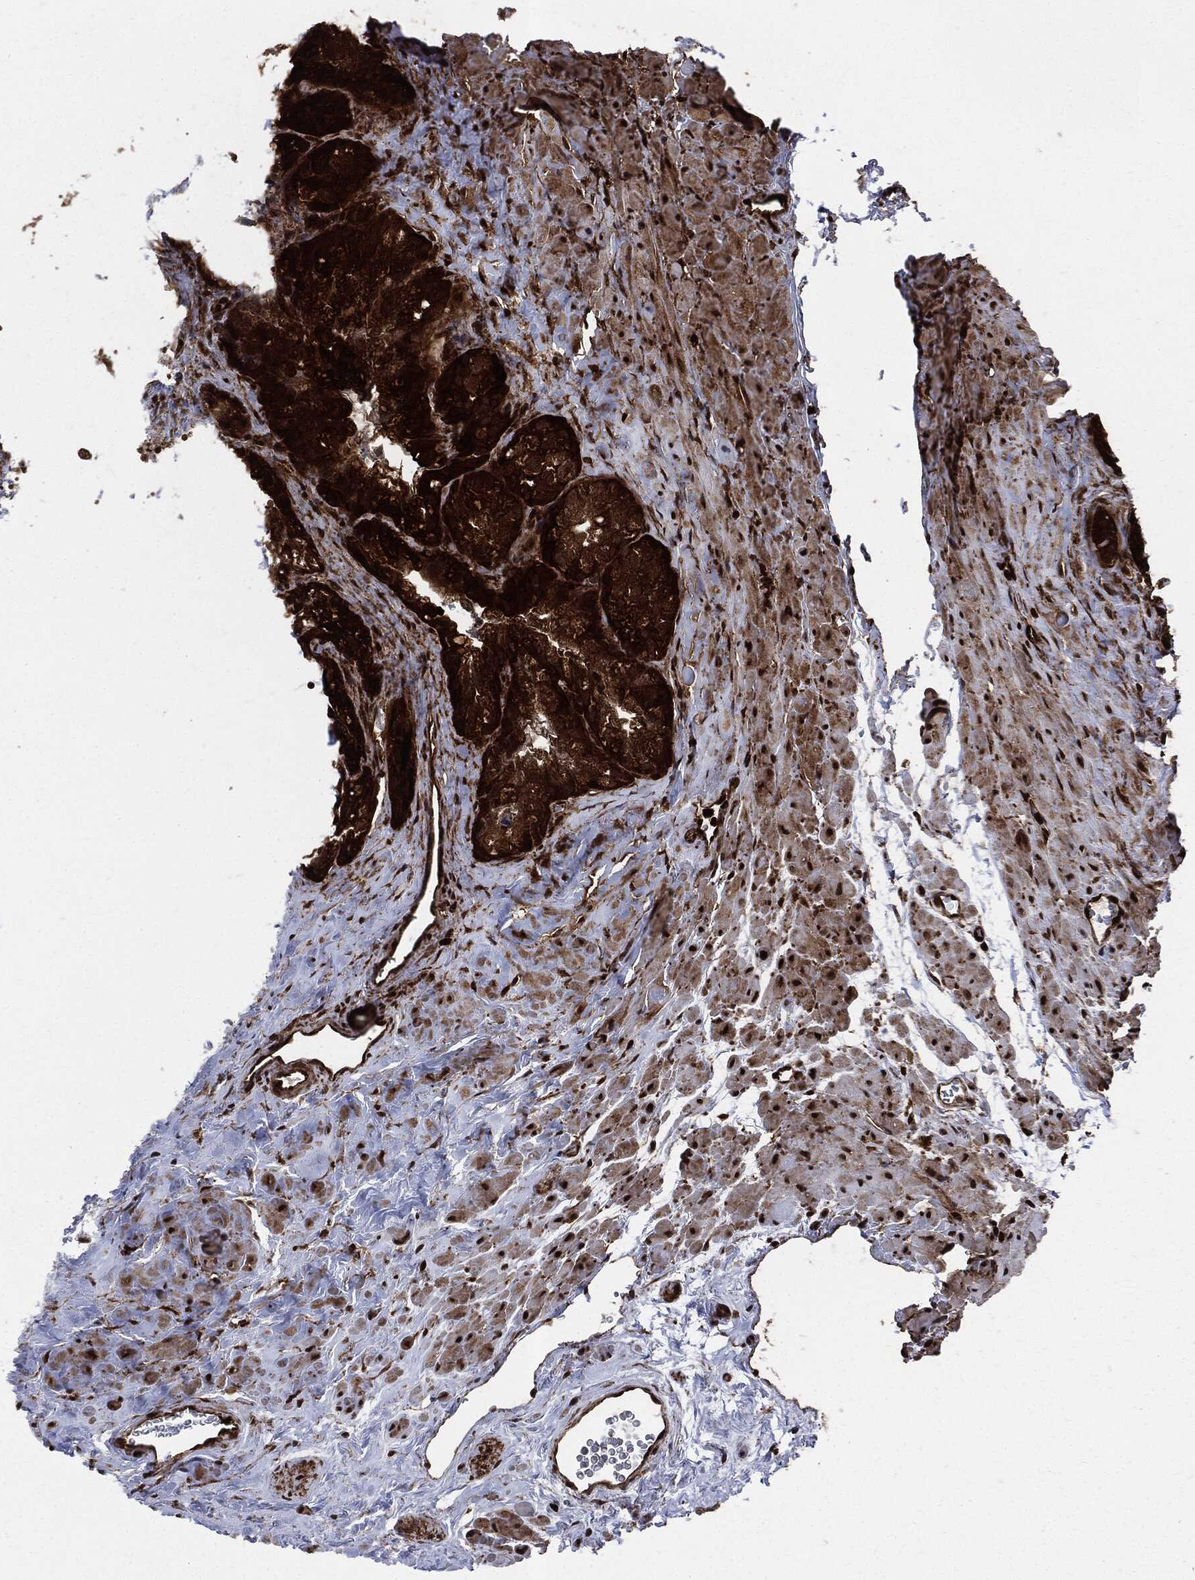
{"staining": {"intensity": "strong", "quantity": ">75%", "location": "cytoplasmic/membranous"}, "tissue": "seminal vesicle", "cell_type": "Glandular cells", "image_type": "normal", "snomed": [{"axis": "morphology", "description": "Normal tissue, NOS"}, {"axis": "topography", "description": "Seminal veicle"}], "caption": "Seminal vesicle stained for a protein shows strong cytoplasmic/membranous positivity in glandular cells. The staining was performed using DAB (3,3'-diaminobenzidine), with brown indicating positive protein expression. Nuclei are stained blue with hematoxylin.", "gene": "YWHAB", "patient": {"sex": "male", "age": 72}}